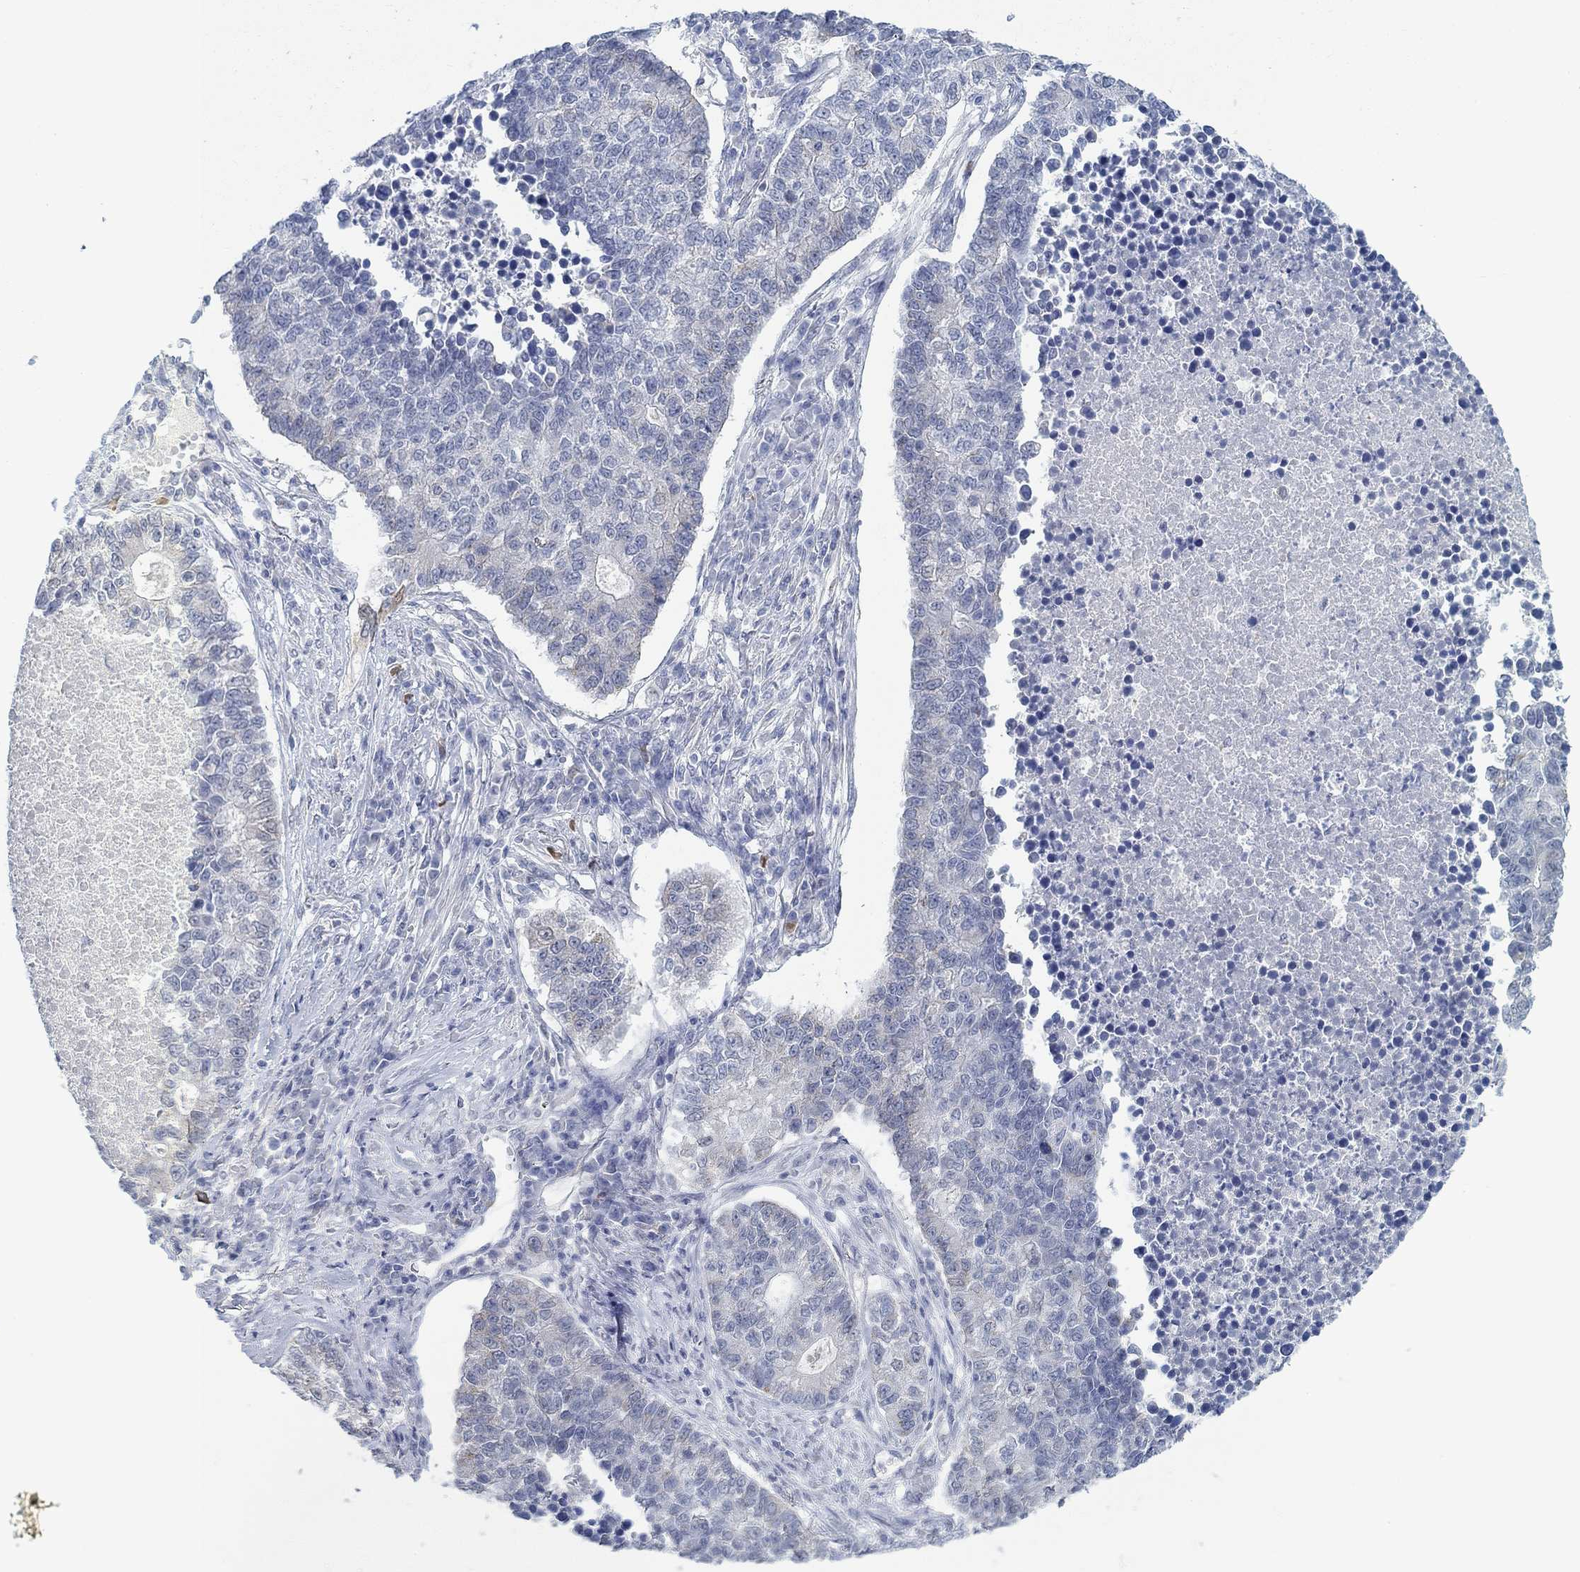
{"staining": {"intensity": "negative", "quantity": "none", "location": "none"}, "tissue": "lung cancer", "cell_type": "Tumor cells", "image_type": "cancer", "snomed": [{"axis": "morphology", "description": "Adenocarcinoma, NOS"}, {"axis": "topography", "description": "Lung"}], "caption": "Human adenocarcinoma (lung) stained for a protein using immunohistochemistry (IHC) exhibits no positivity in tumor cells.", "gene": "TEKT4", "patient": {"sex": "male", "age": 57}}